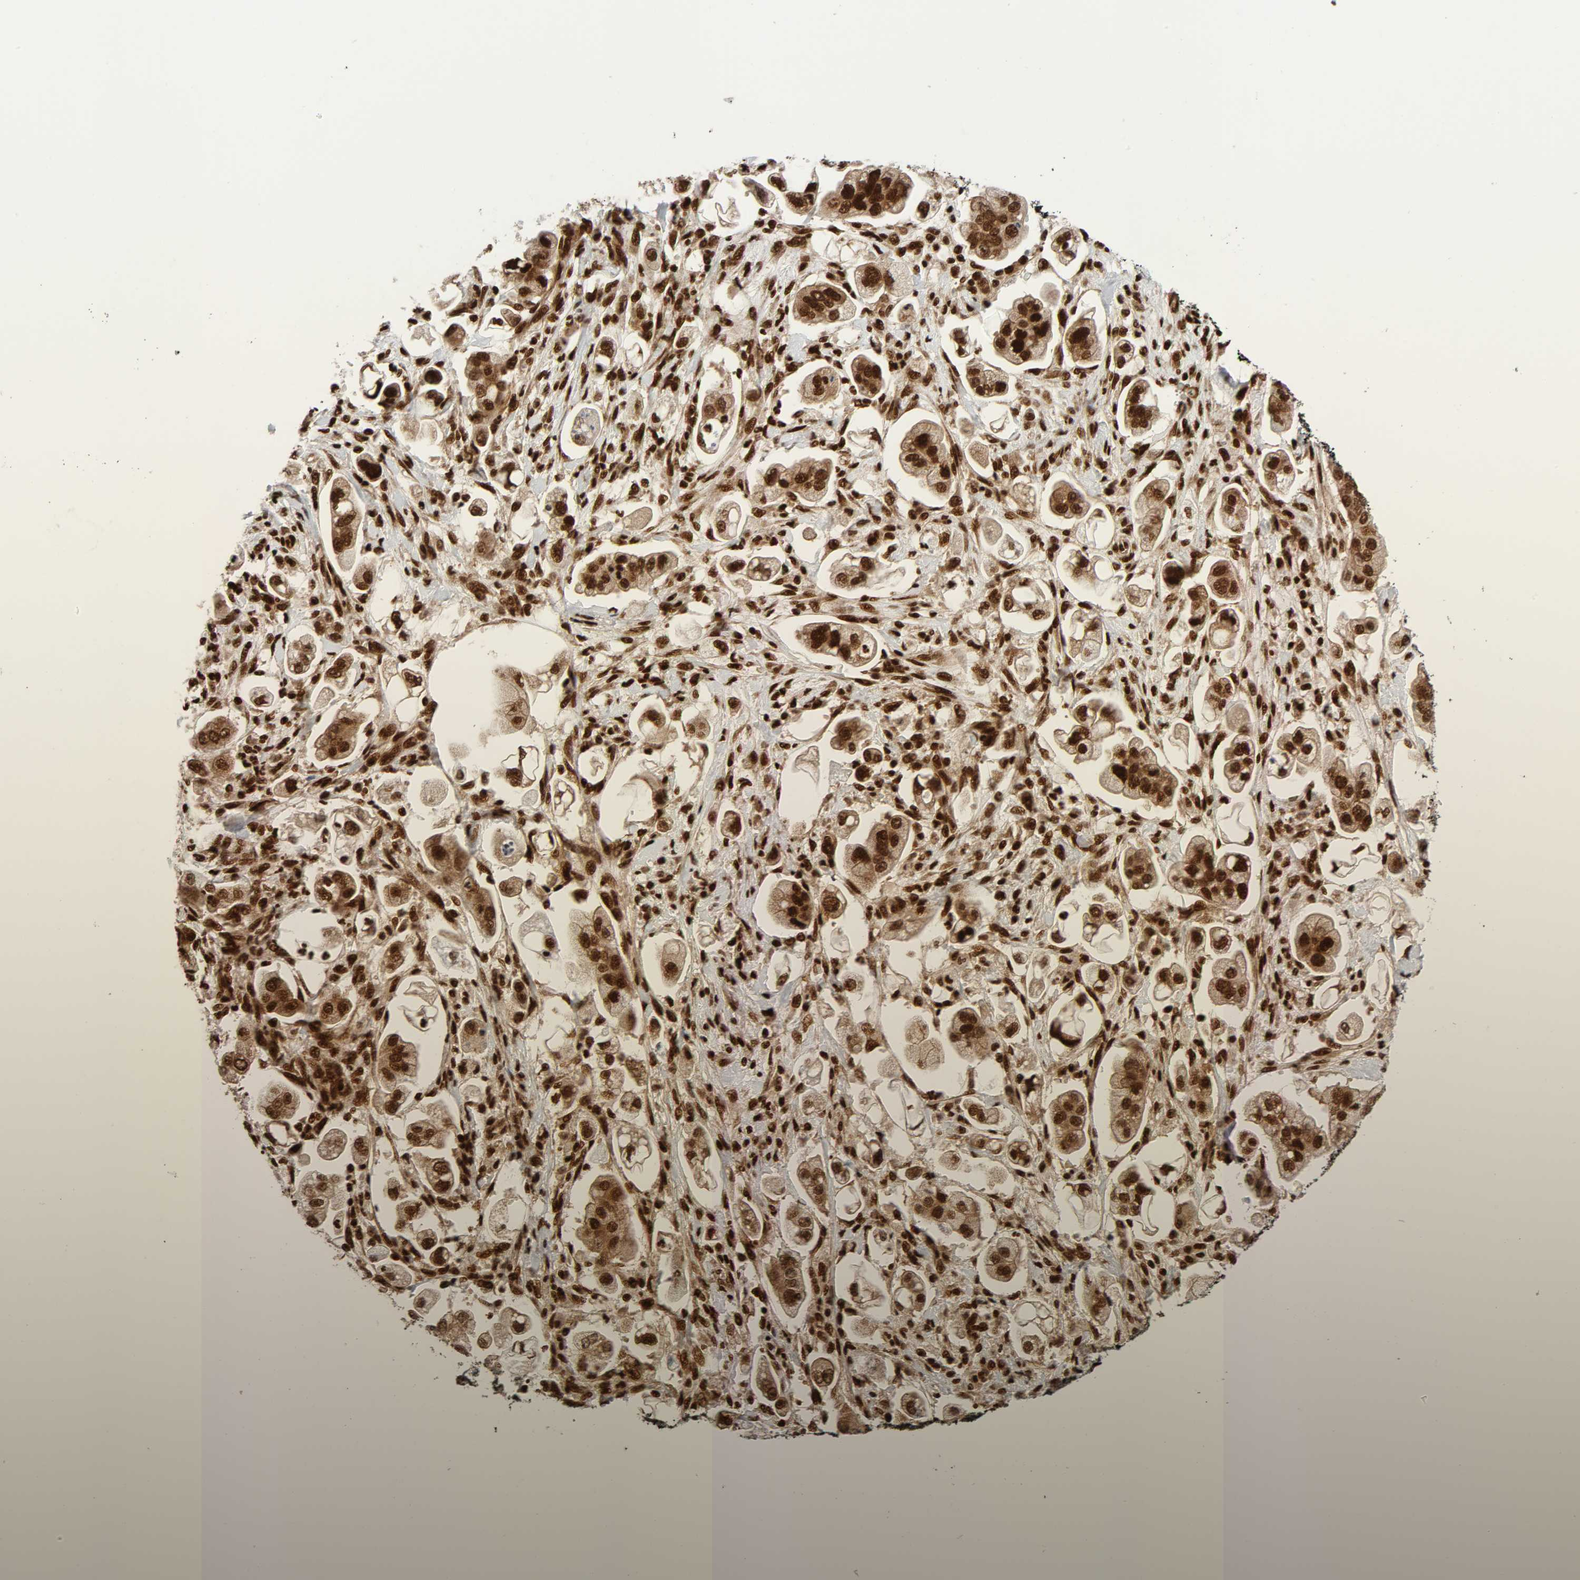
{"staining": {"intensity": "strong", "quantity": ">75%", "location": "nuclear"}, "tissue": "stomach cancer", "cell_type": "Tumor cells", "image_type": "cancer", "snomed": [{"axis": "morphology", "description": "Adenocarcinoma, NOS"}, {"axis": "topography", "description": "Stomach"}], "caption": "This image displays immunohistochemistry (IHC) staining of adenocarcinoma (stomach), with high strong nuclear staining in approximately >75% of tumor cells.", "gene": "NFYB", "patient": {"sex": "male", "age": 62}}